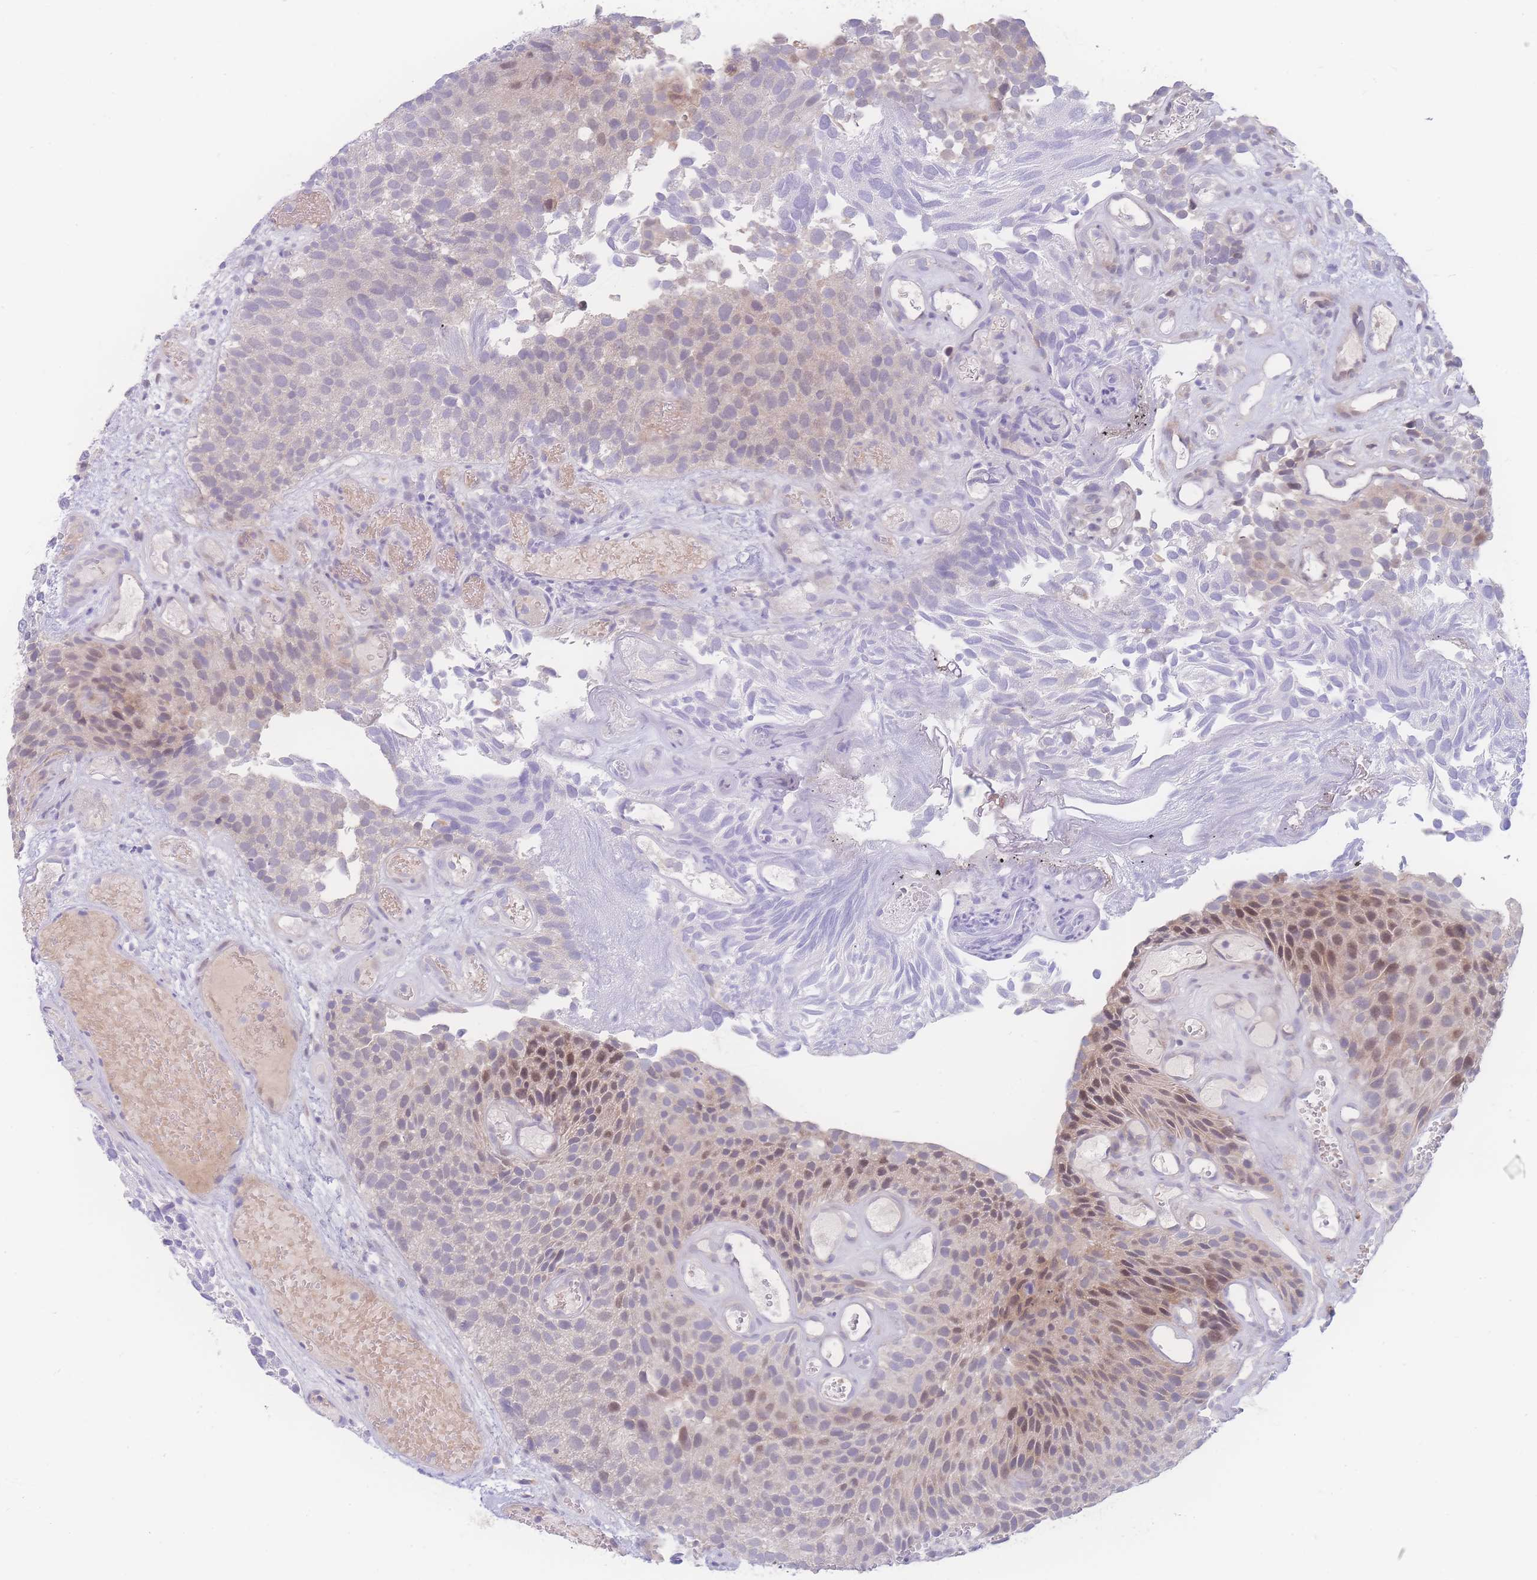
{"staining": {"intensity": "moderate", "quantity": "25%-75%", "location": "cytoplasmic/membranous,nuclear"}, "tissue": "urothelial cancer", "cell_type": "Tumor cells", "image_type": "cancer", "snomed": [{"axis": "morphology", "description": "Urothelial carcinoma, Low grade"}, {"axis": "topography", "description": "Urinary bladder"}], "caption": "High-magnification brightfield microscopy of urothelial carcinoma (low-grade) stained with DAB (brown) and counterstained with hematoxylin (blue). tumor cells exhibit moderate cytoplasmic/membranous and nuclear positivity is appreciated in about25%-75% of cells.", "gene": "PRSS22", "patient": {"sex": "male", "age": 89}}